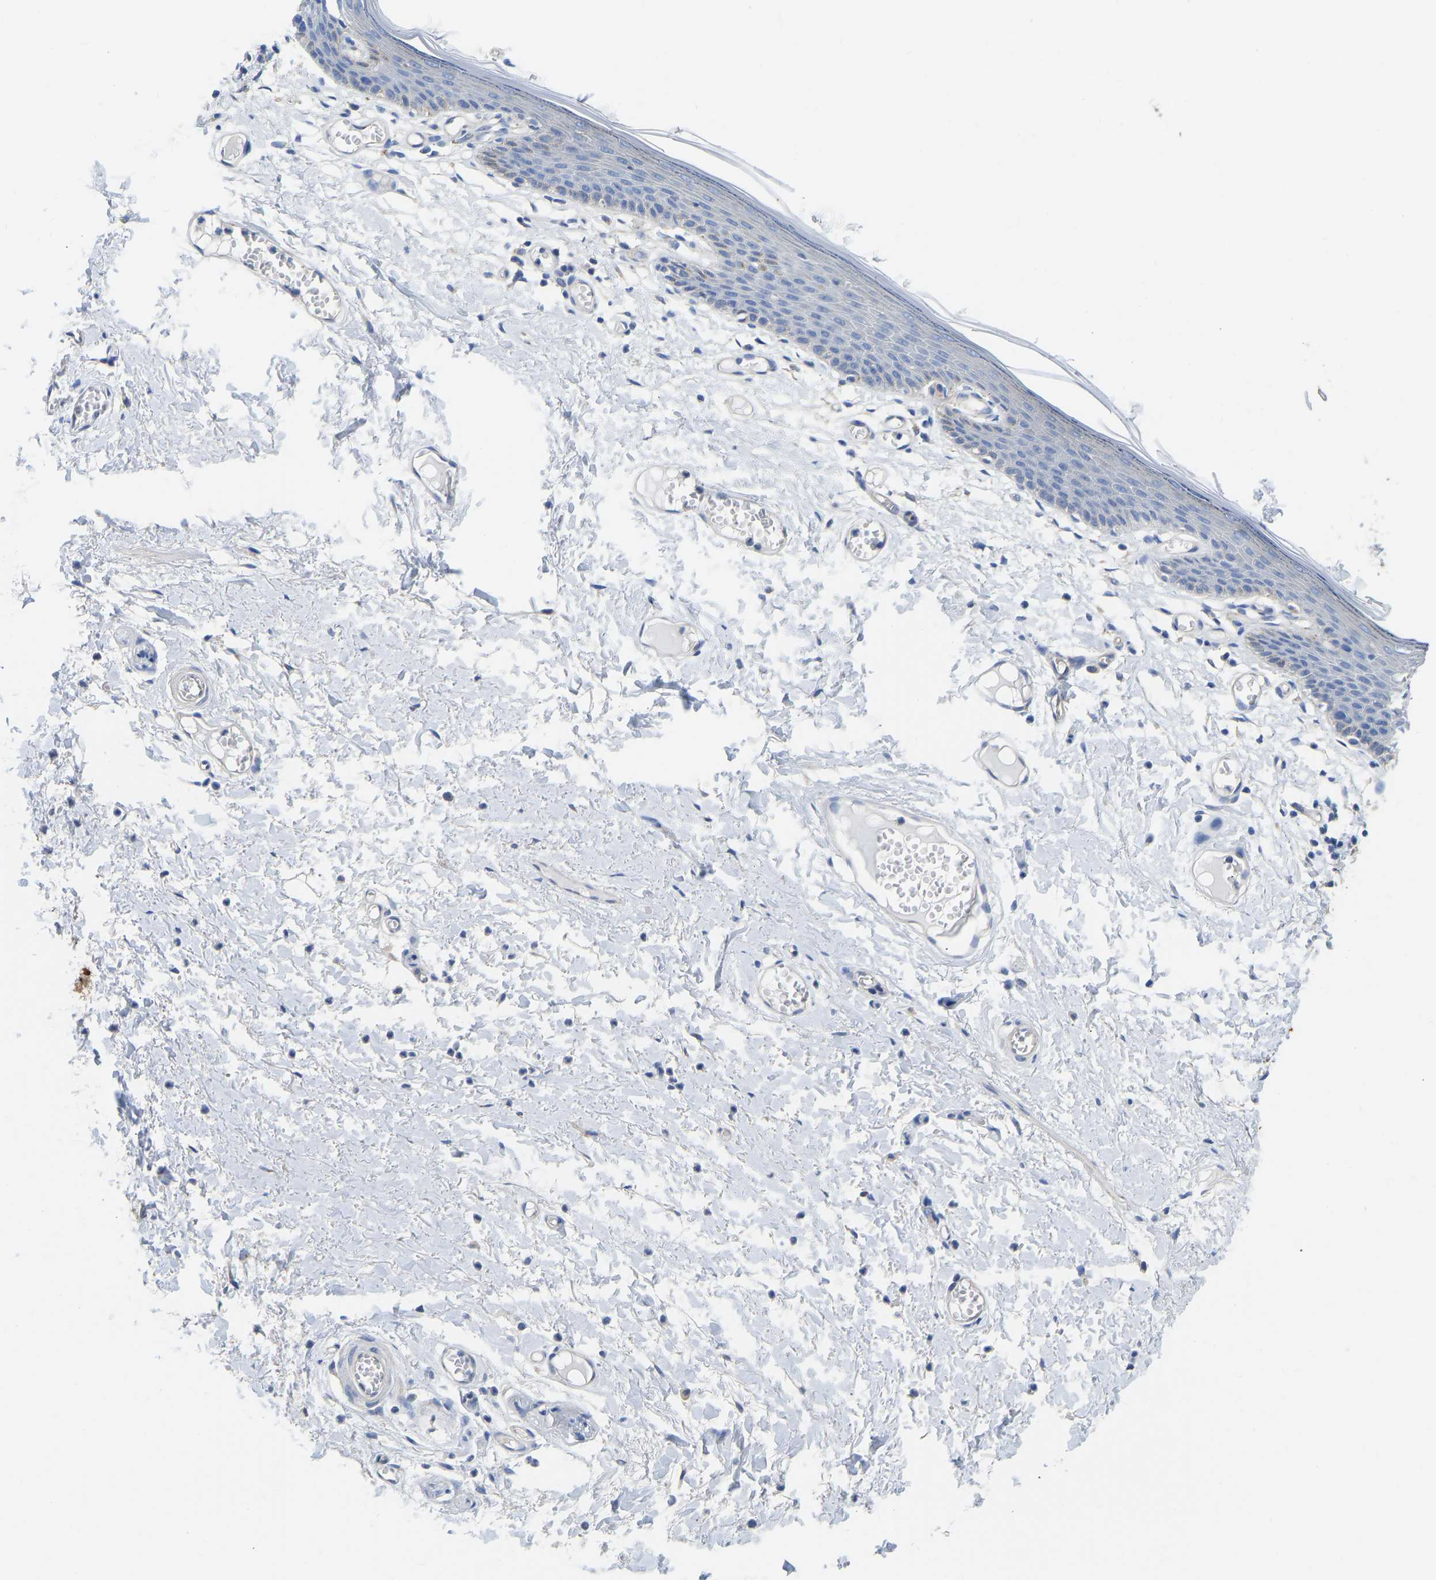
{"staining": {"intensity": "moderate", "quantity": "<25%", "location": "cytoplasmic/membranous"}, "tissue": "skin", "cell_type": "Epidermal cells", "image_type": "normal", "snomed": [{"axis": "morphology", "description": "Normal tissue, NOS"}, {"axis": "topography", "description": "Vulva"}], "caption": "Protein staining displays moderate cytoplasmic/membranous positivity in about <25% of epidermal cells in normal skin. (DAB IHC, brown staining for protein, blue staining for nuclei).", "gene": "CHAD", "patient": {"sex": "female", "age": 54}}